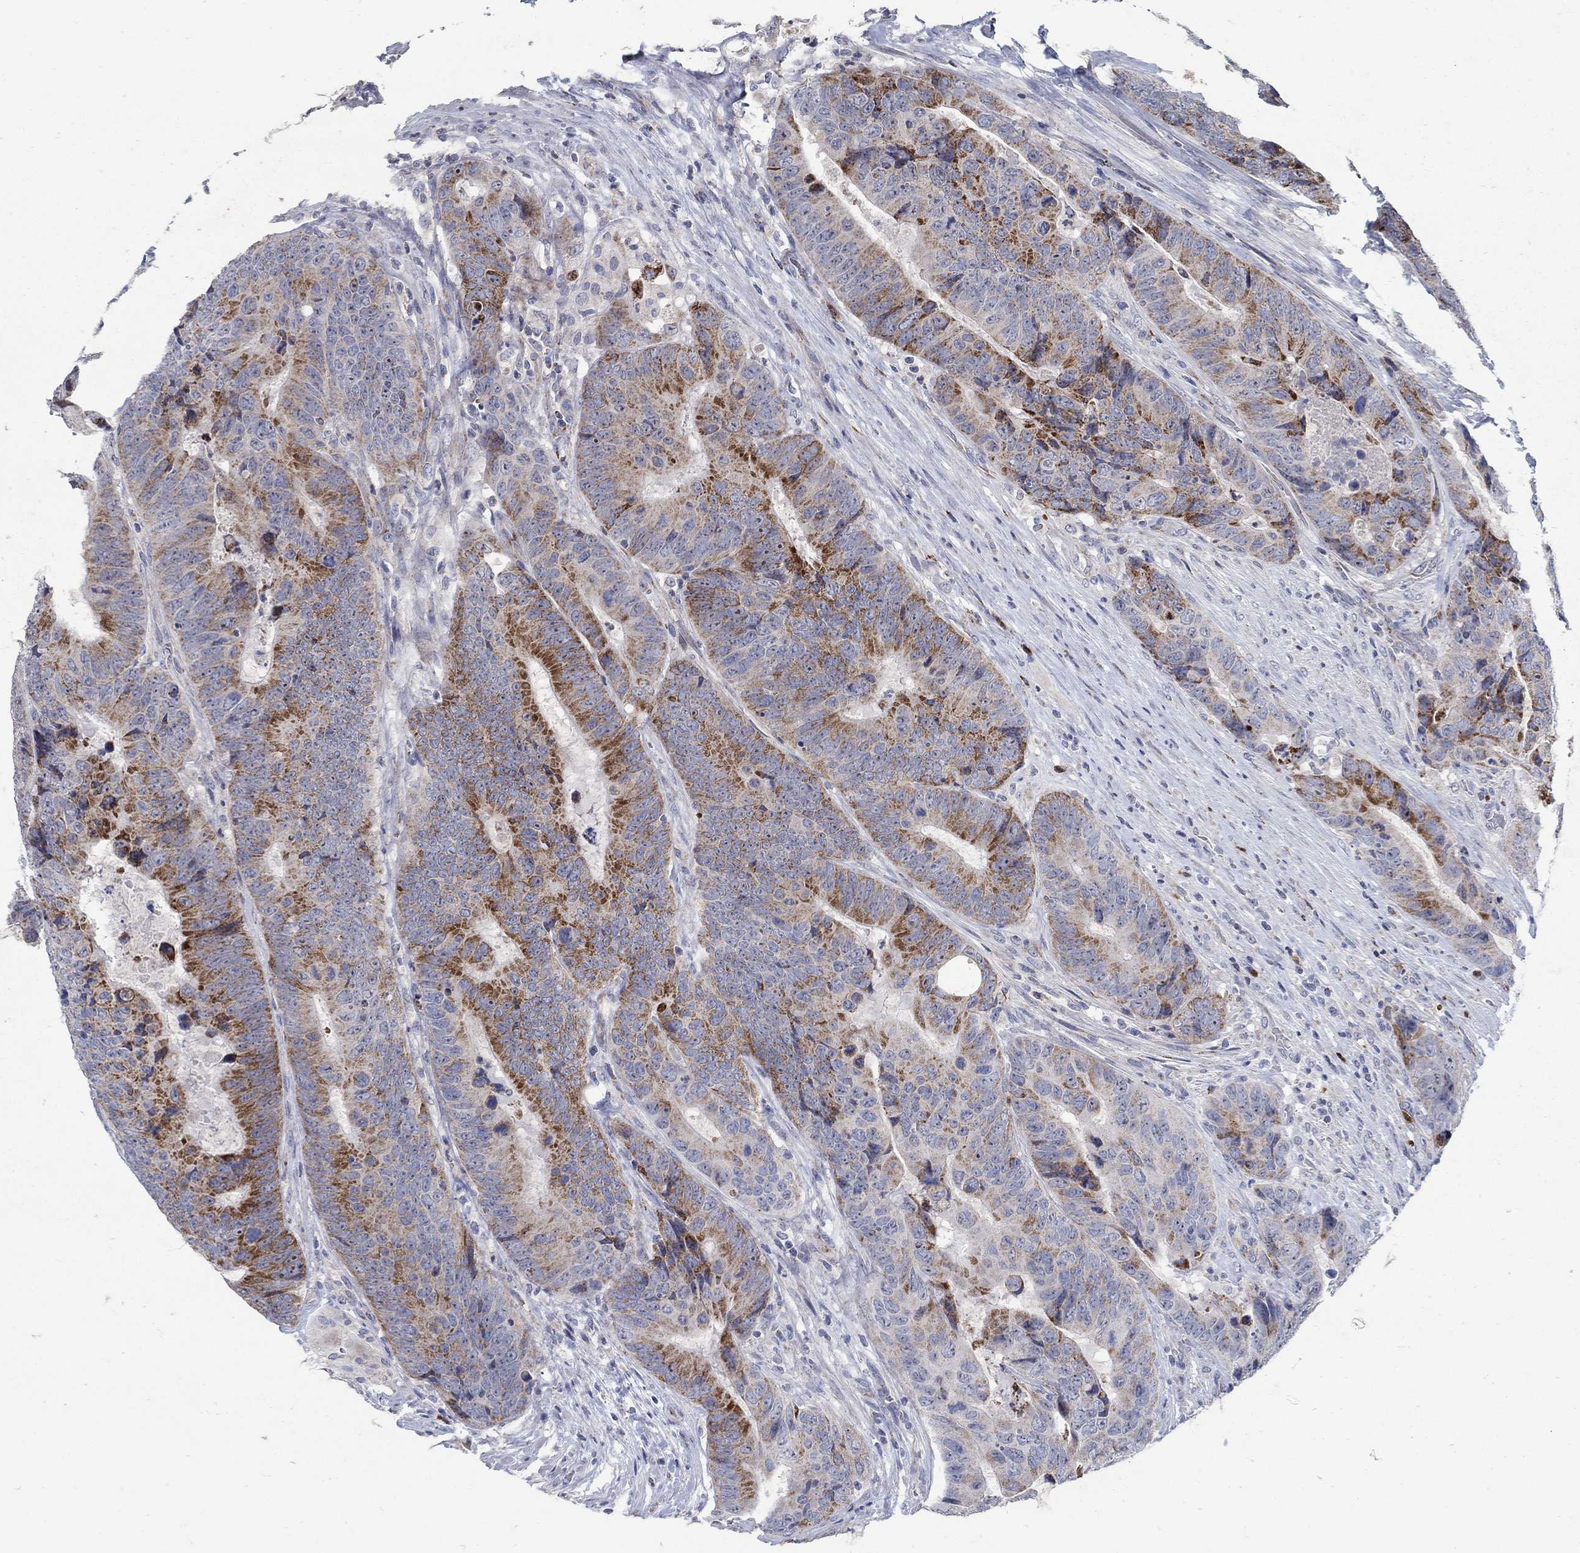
{"staining": {"intensity": "strong", "quantity": "<25%", "location": "cytoplasmic/membranous"}, "tissue": "colorectal cancer", "cell_type": "Tumor cells", "image_type": "cancer", "snomed": [{"axis": "morphology", "description": "Adenocarcinoma, NOS"}, {"axis": "topography", "description": "Colon"}], "caption": "Colorectal adenocarcinoma was stained to show a protein in brown. There is medium levels of strong cytoplasmic/membranous positivity in approximately <25% of tumor cells. (DAB = brown stain, brightfield microscopy at high magnification).", "gene": "HMX2", "patient": {"sex": "female", "age": 56}}